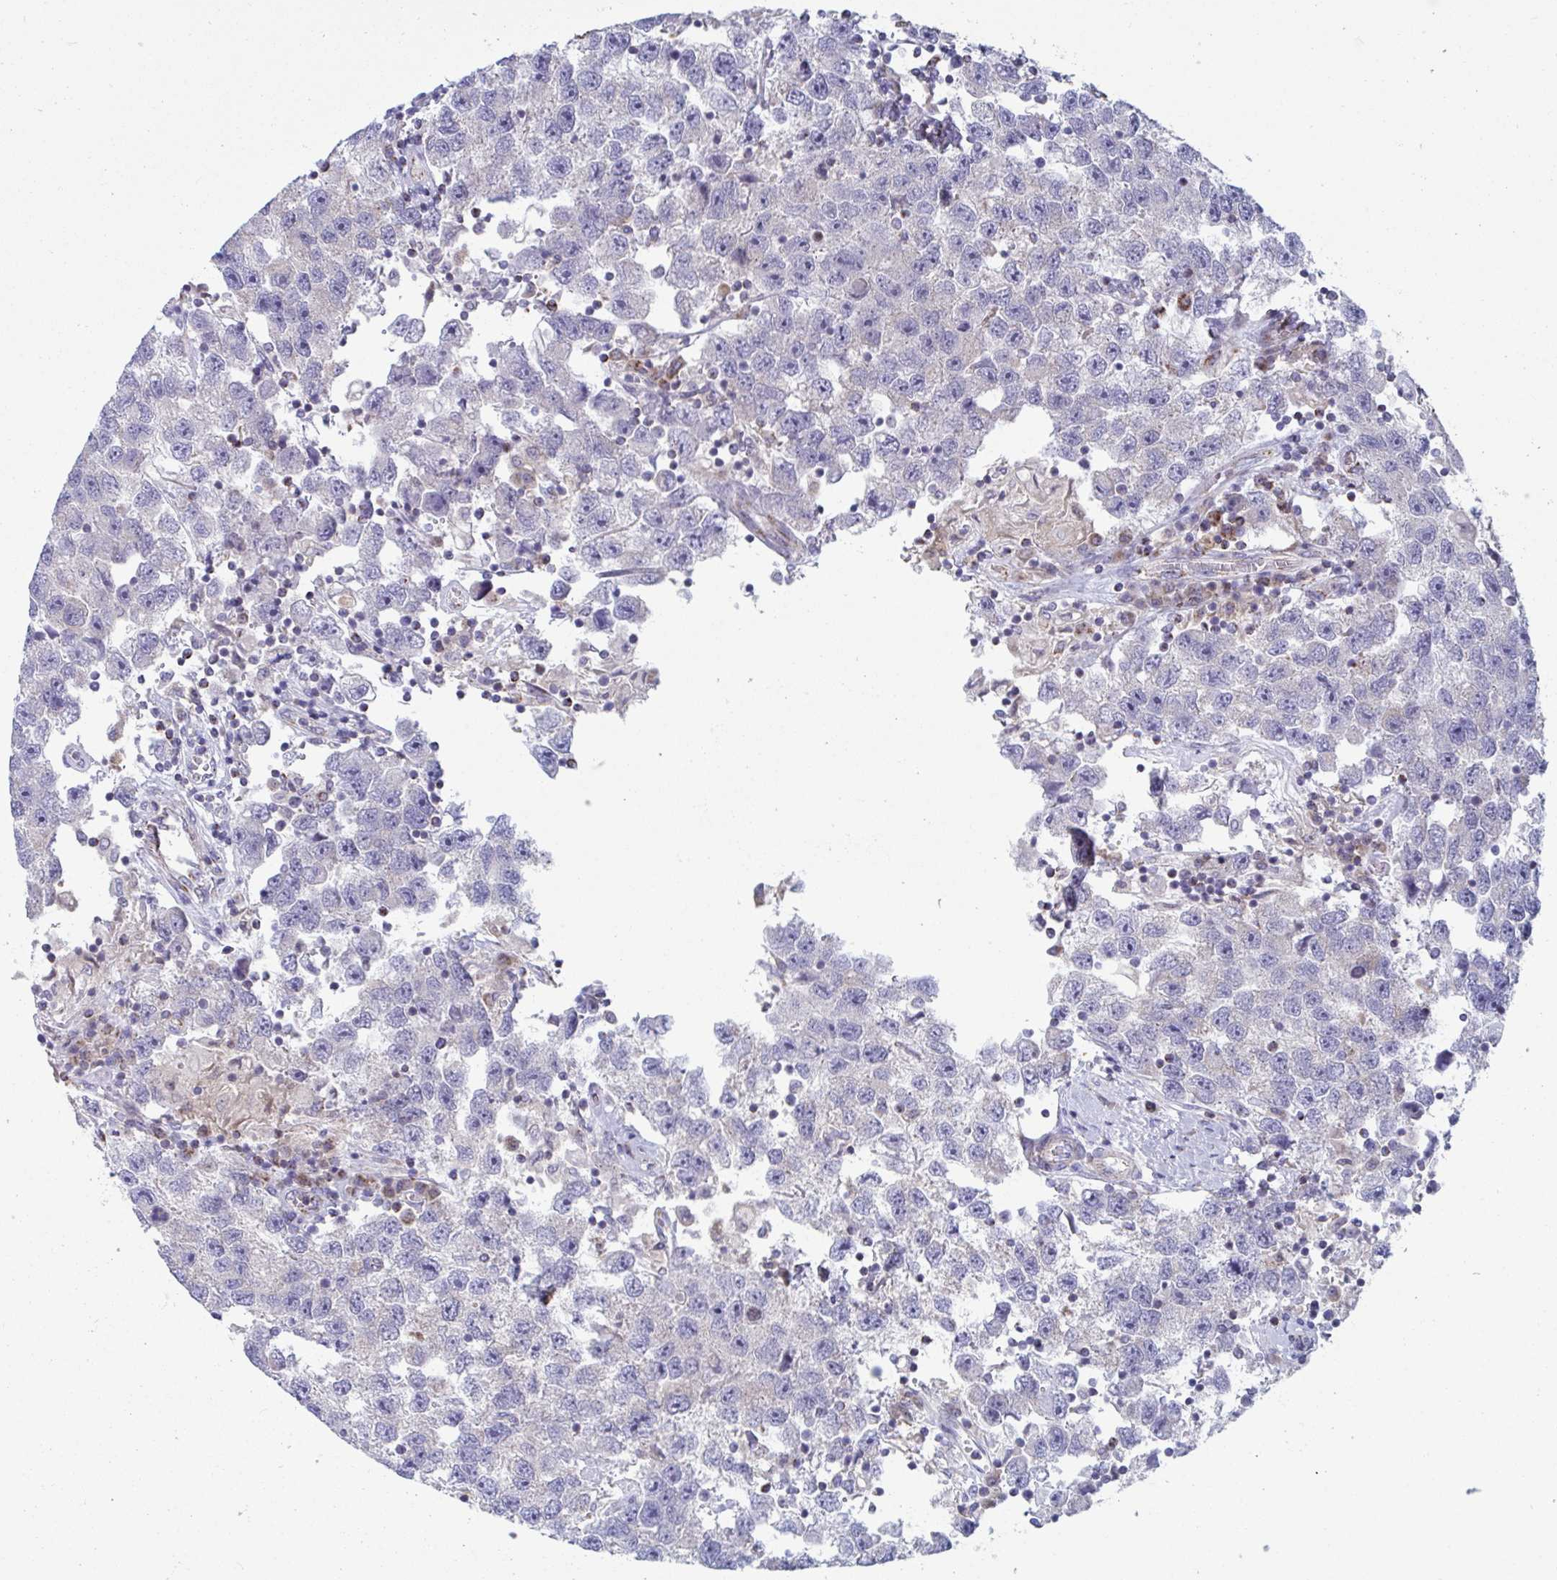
{"staining": {"intensity": "negative", "quantity": "none", "location": "none"}, "tissue": "testis cancer", "cell_type": "Tumor cells", "image_type": "cancer", "snomed": [{"axis": "morphology", "description": "Seminoma, NOS"}, {"axis": "topography", "description": "Testis"}], "caption": "Tumor cells are negative for brown protein staining in testis cancer.", "gene": "BCAT2", "patient": {"sex": "male", "age": 26}}